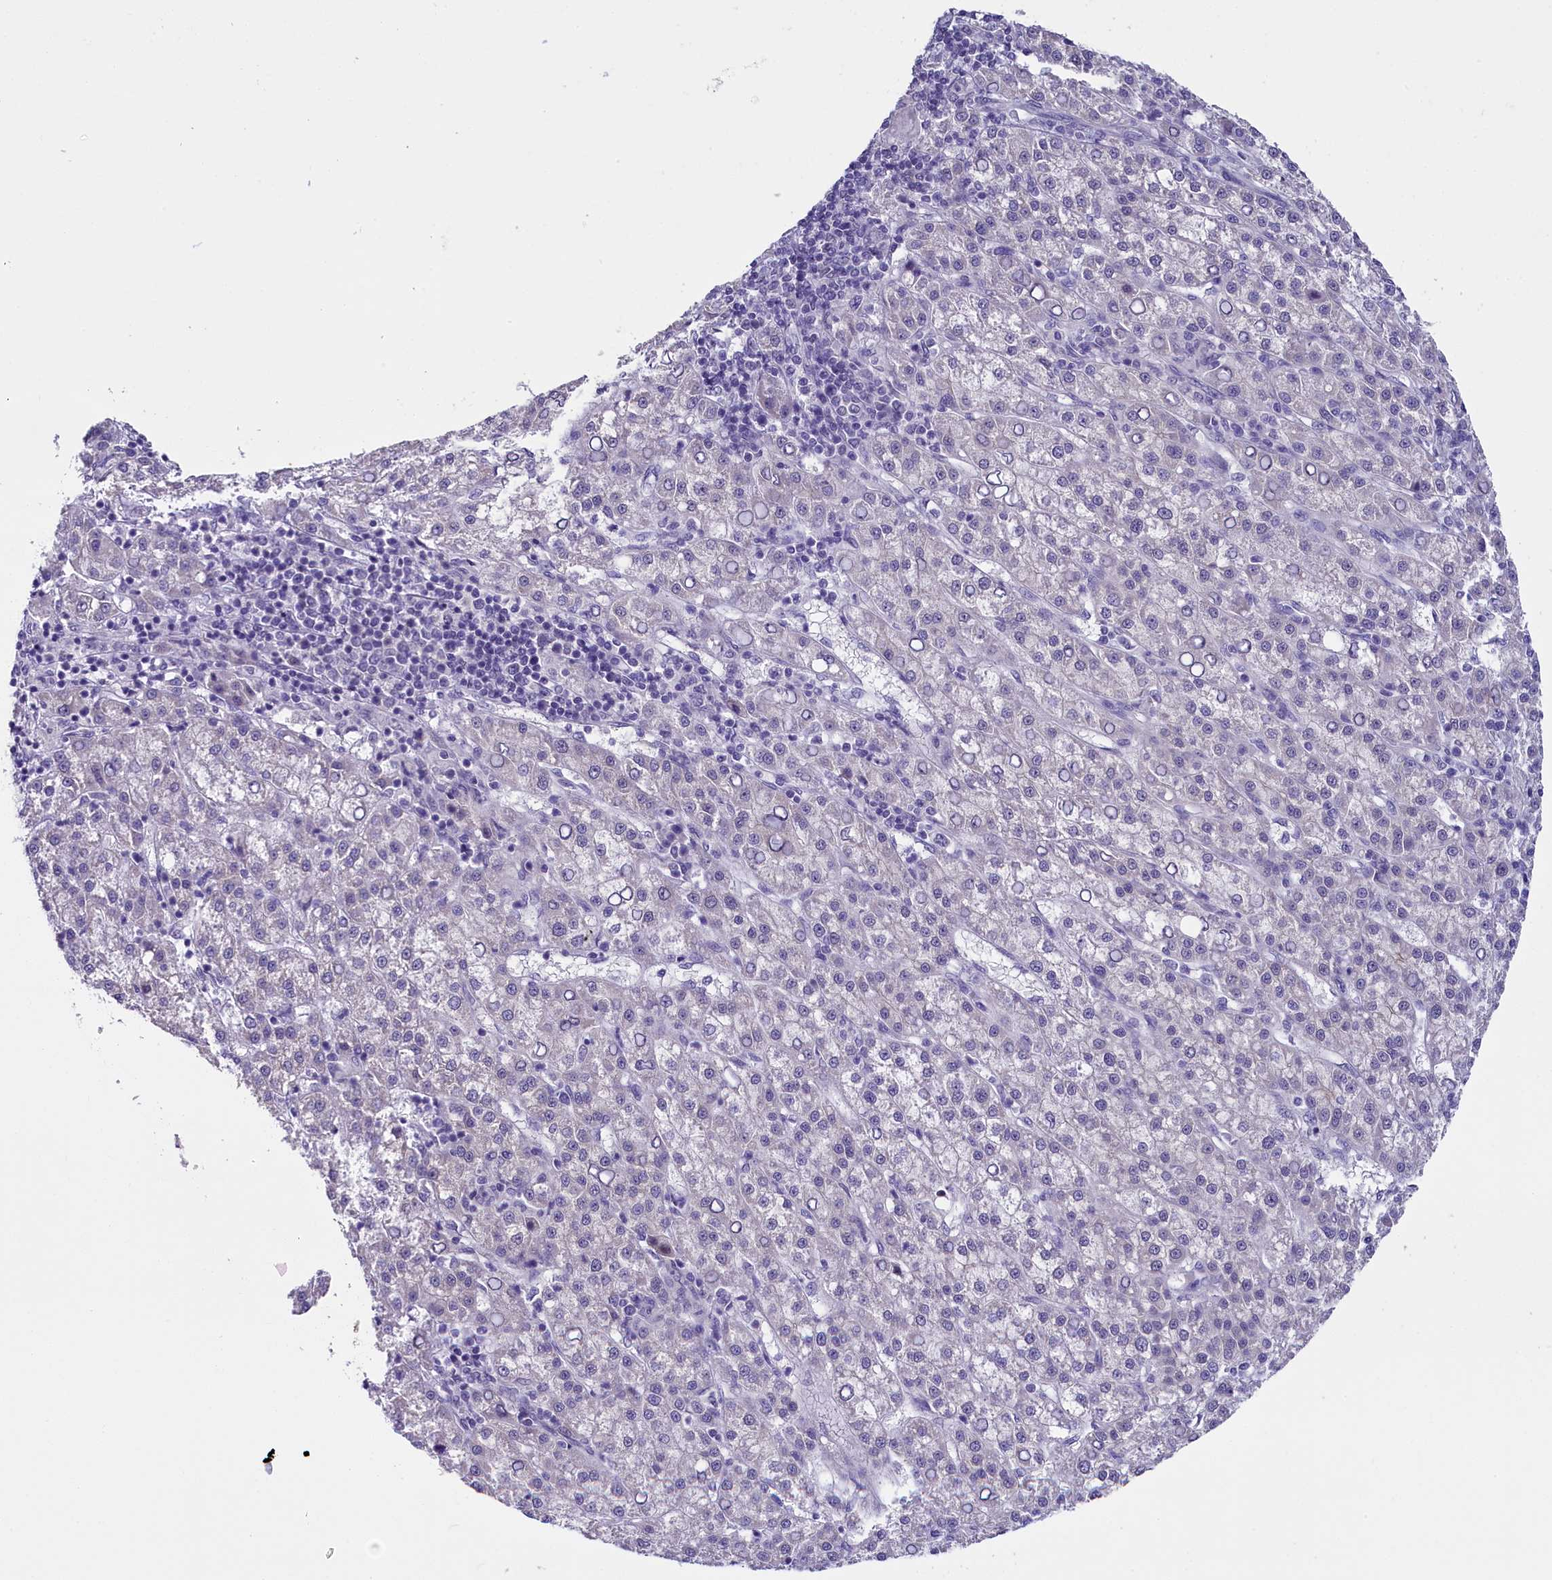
{"staining": {"intensity": "negative", "quantity": "none", "location": "none"}, "tissue": "liver cancer", "cell_type": "Tumor cells", "image_type": "cancer", "snomed": [{"axis": "morphology", "description": "Carcinoma, Hepatocellular, NOS"}, {"axis": "topography", "description": "Liver"}], "caption": "The histopathology image displays no significant positivity in tumor cells of liver hepatocellular carcinoma.", "gene": "OSGEP", "patient": {"sex": "female", "age": 58}}